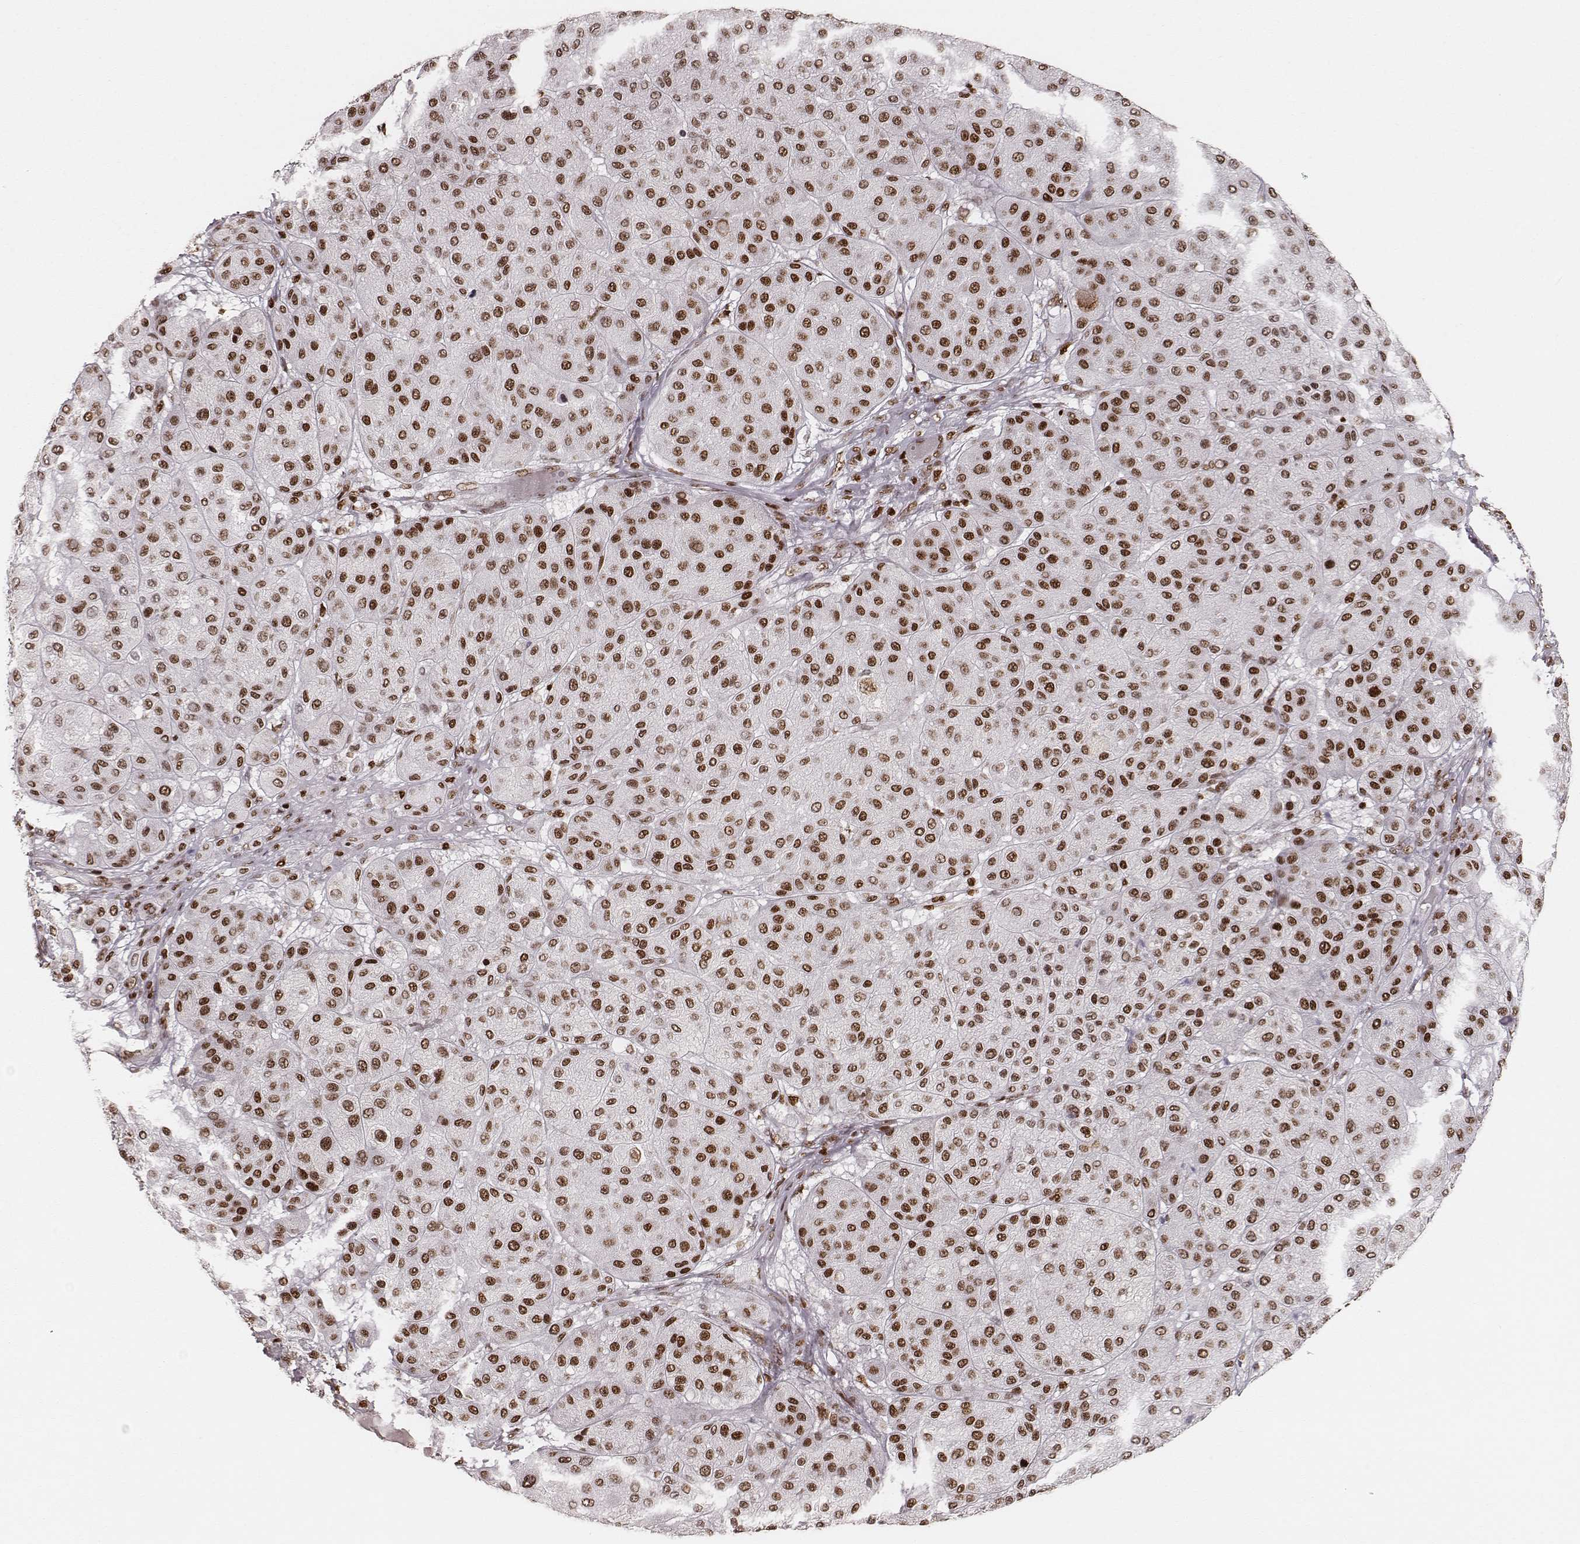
{"staining": {"intensity": "strong", "quantity": ">75%", "location": "nuclear"}, "tissue": "melanoma", "cell_type": "Tumor cells", "image_type": "cancer", "snomed": [{"axis": "morphology", "description": "Malignant melanoma, Metastatic site"}, {"axis": "topography", "description": "Smooth muscle"}], "caption": "Strong nuclear protein expression is identified in about >75% of tumor cells in melanoma.", "gene": "PARP1", "patient": {"sex": "male", "age": 41}}